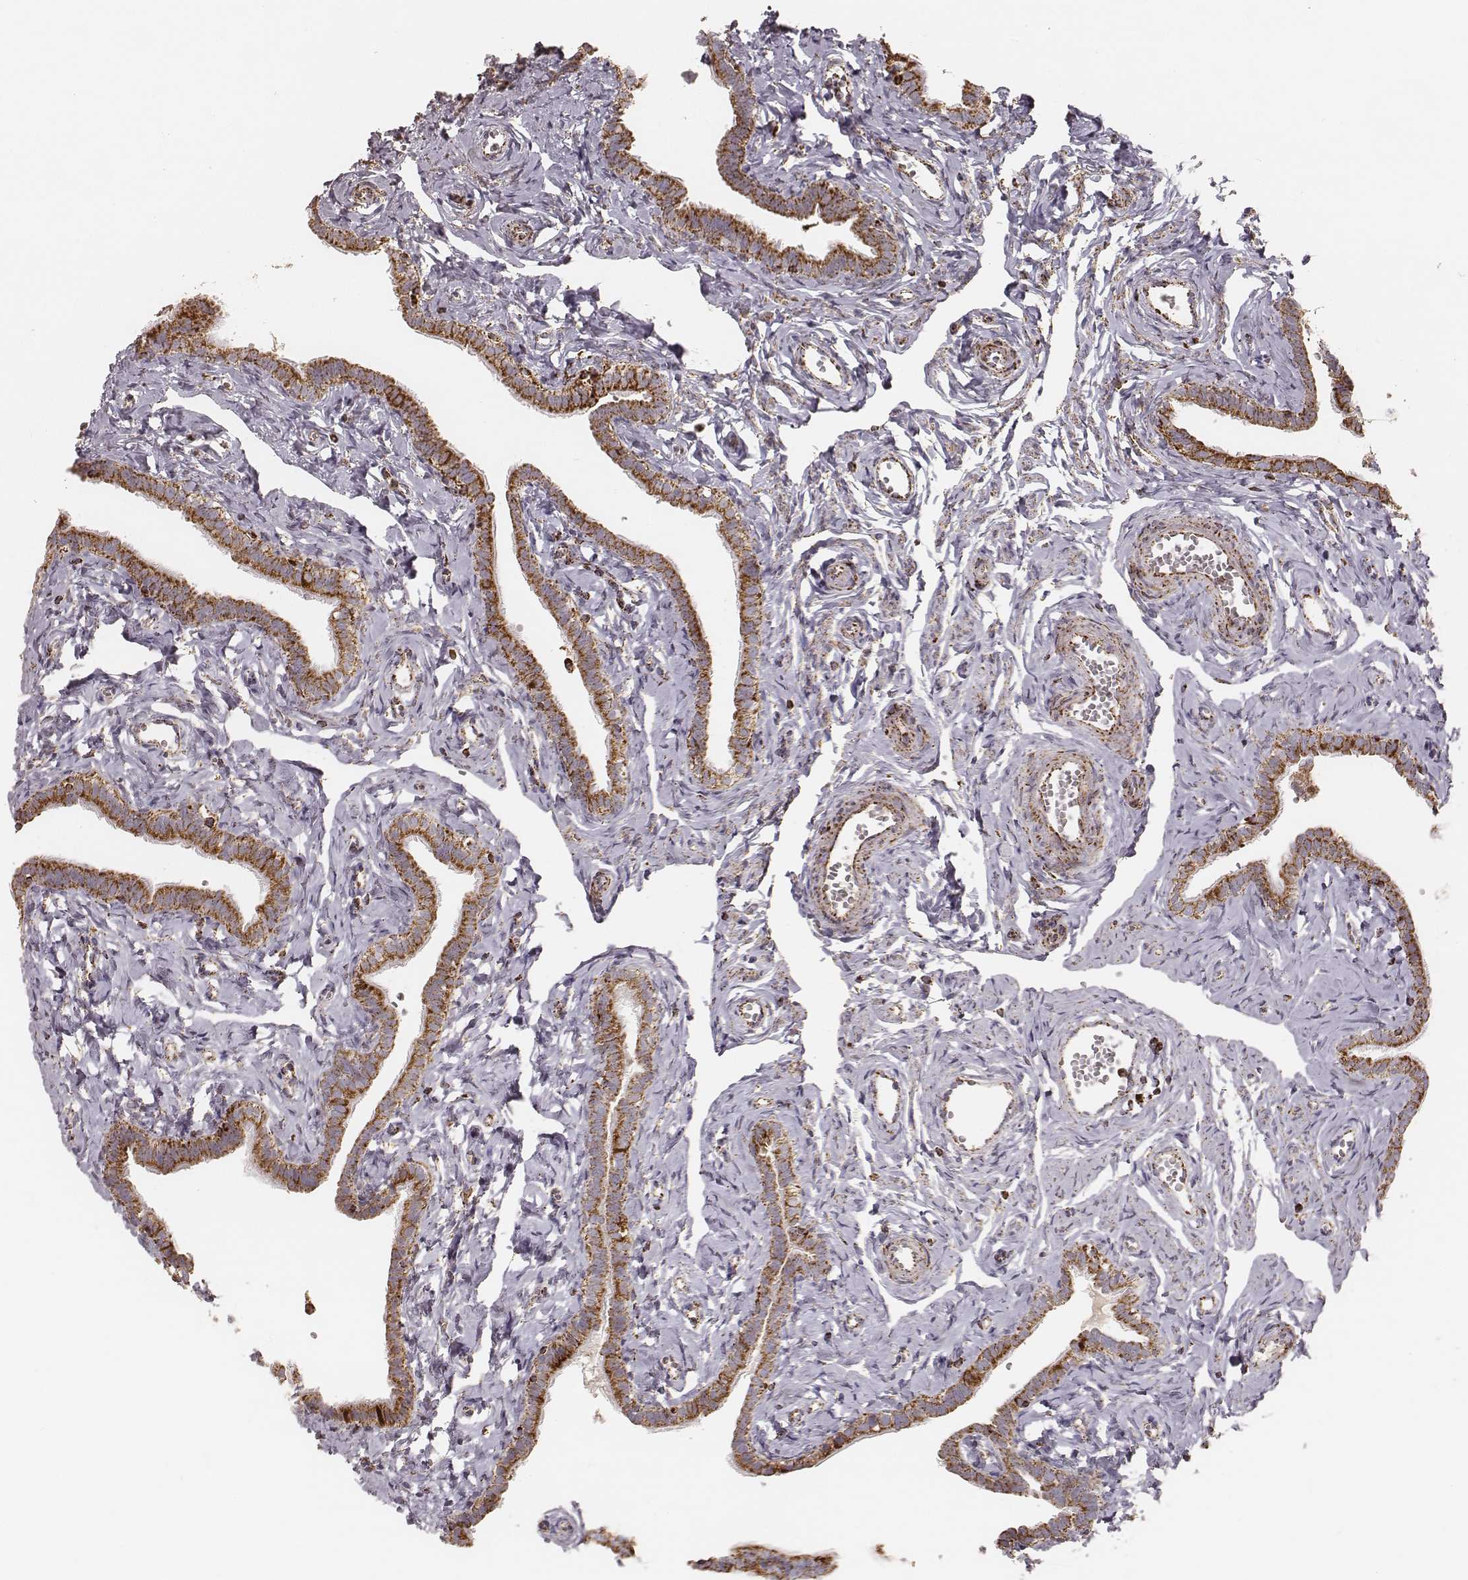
{"staining": {"intensity": "strong", "quantity": ">75%", "location": "cytoplasmic/membranous"}, "tissue": "fallopian tube", "cell_type": "Glandular cells", "image_type": "normal", "snomed": [{"axis": "morphology", "description": "Normal tissue, NOS"}, {"axis": "topography", "description": "Fallopian tube"}], "caption": "A high amount of strong cytoplasmic/membranous positivity is seen in approximately >75% of glandular cells in unremarkable fallopian tube.", "gene": "CS", "patient": {"sex": "female", "age": 41}}